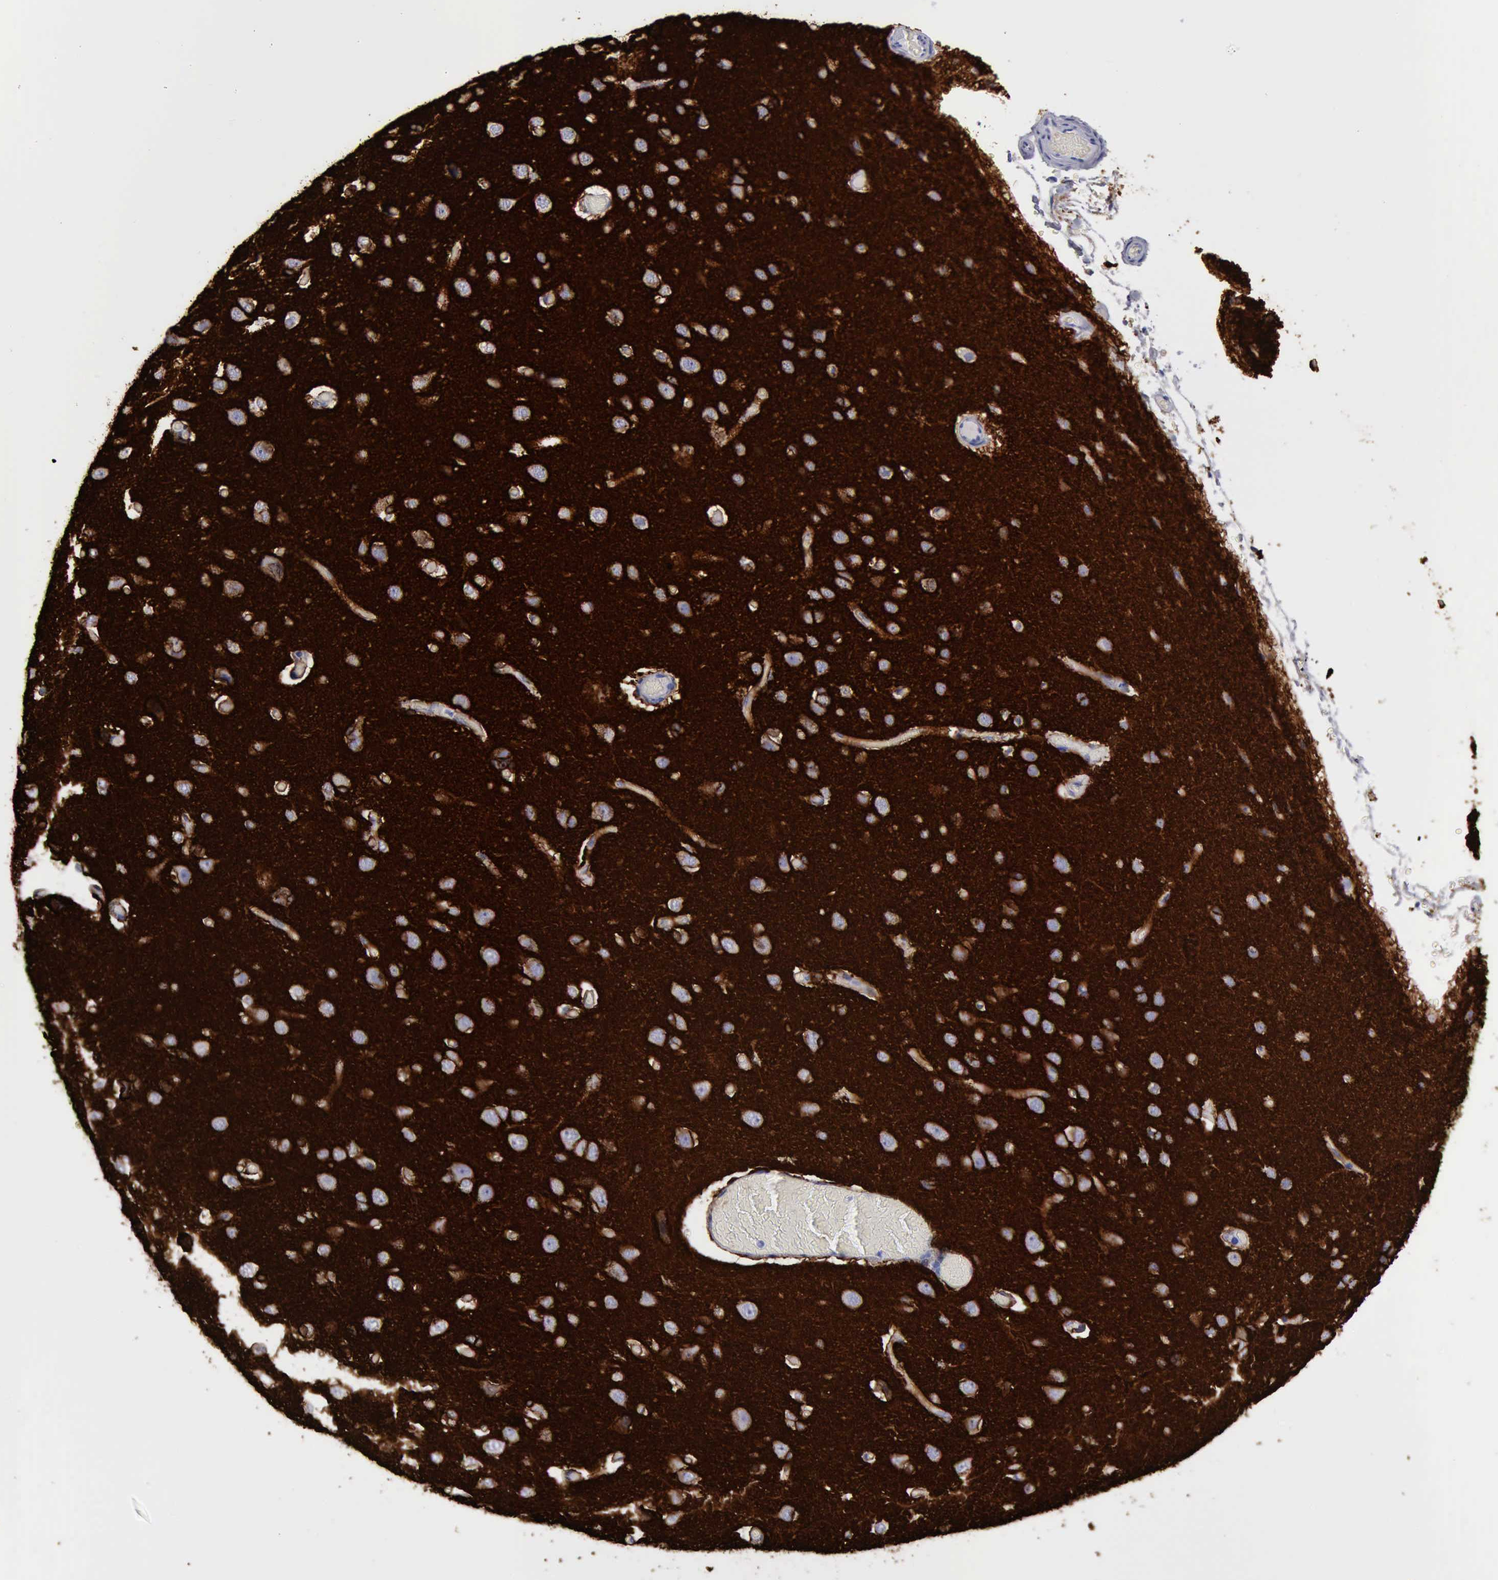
{"staining": {"intensity": "moderate", "quantity": "<25%", "location": "cytoplasmic/membranous"}, "tissue": "cerebral cortex", "cell_type": "Endothelial cells", "image_type": "normal", "snomed": [{"axis": "morphology", "description": "Normal tissue, NOS"}, {"axis": "morphology", "description": "Glioma, malignant, High grade"}, {"axis": "topography", "description": "Cerebral cortex"}], "caption": "Immunohistochemical staining of normal human cerebral cortex exhibits low levels of moderate cytoplasmic/membranous expression in about <25% of endothelial cells.", "gene": "NCAM1", "patient": {"sex": "male", "age": 77}}